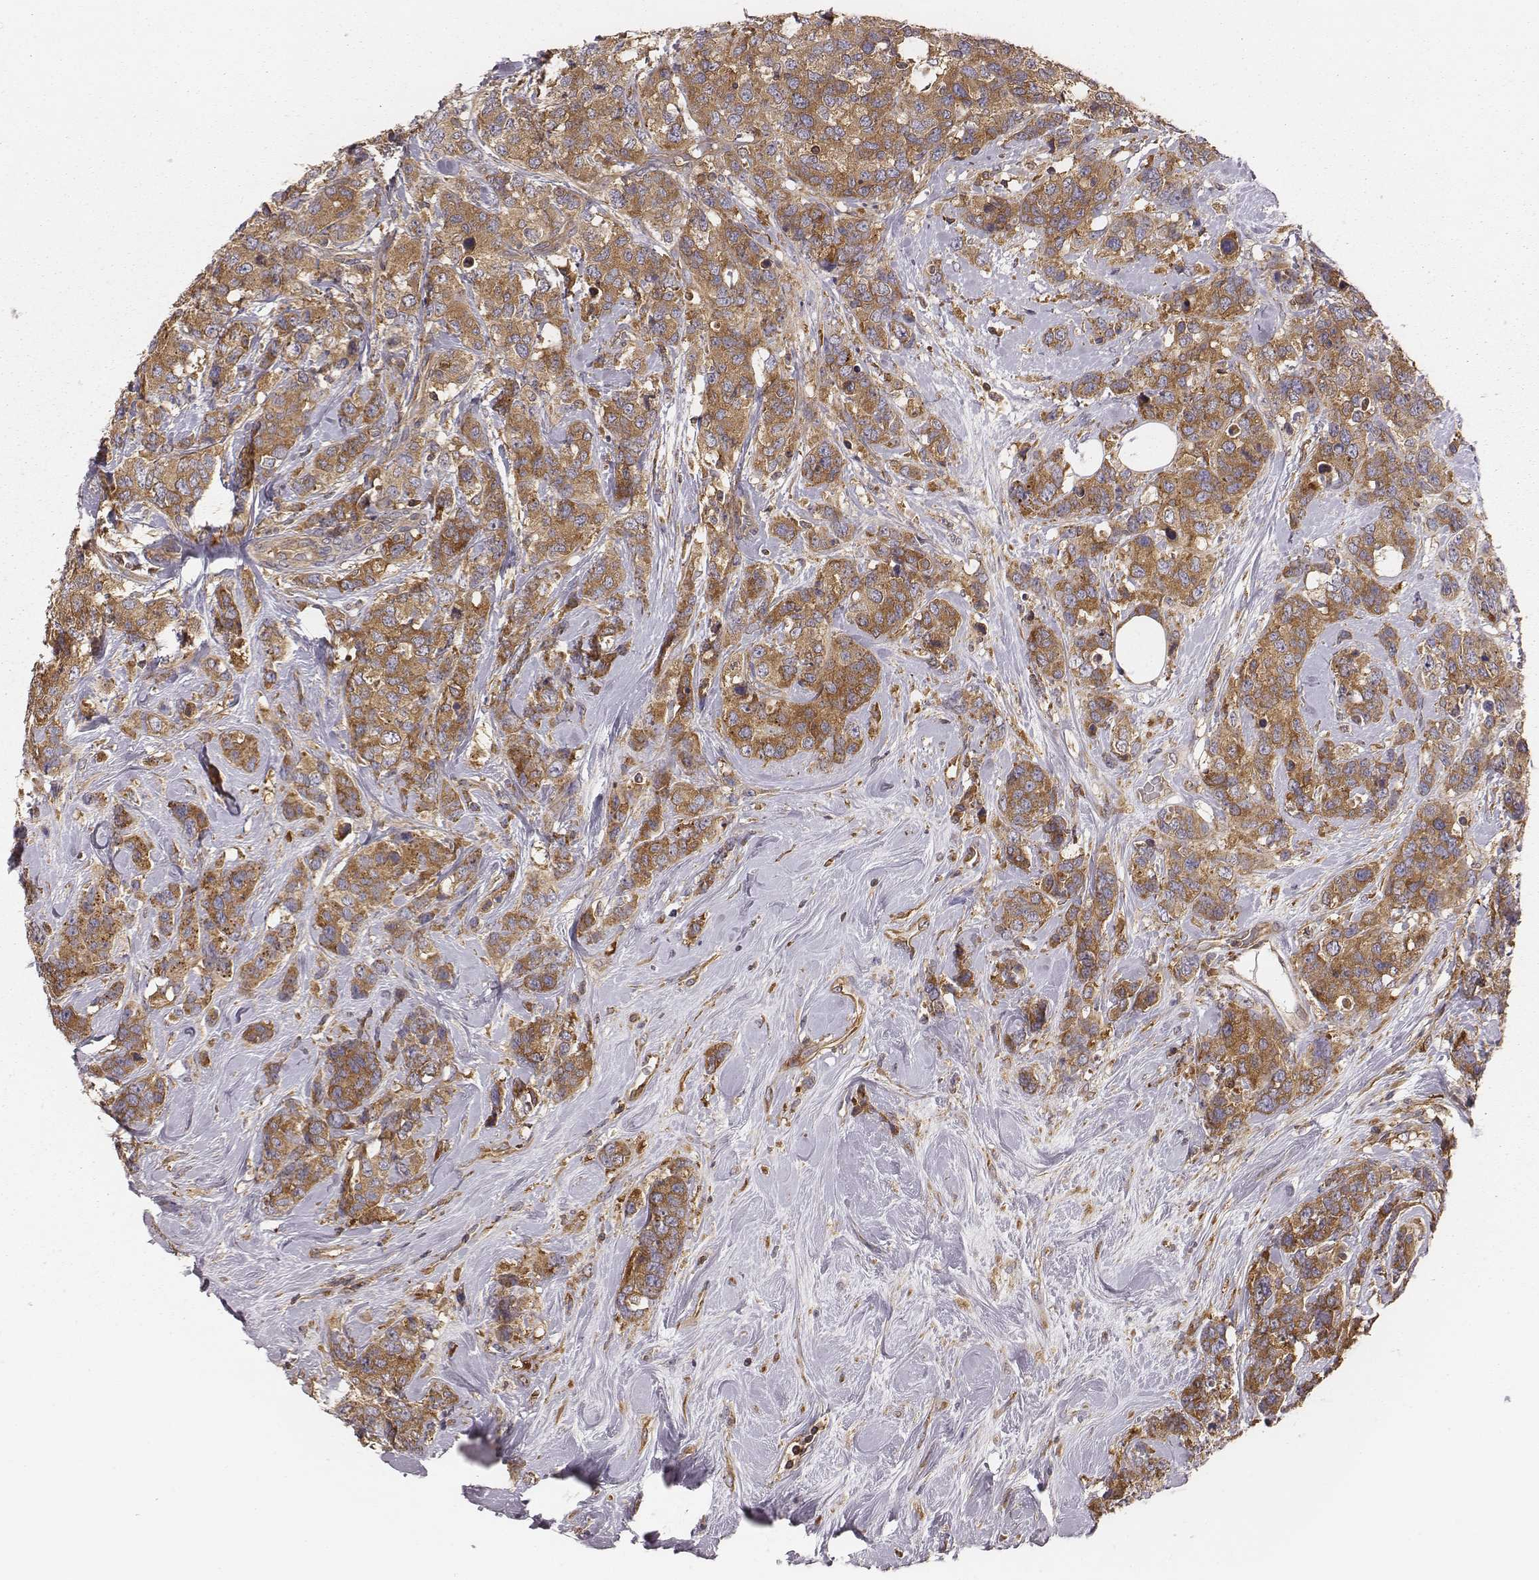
{"staining": {"intensity": "moderate", "quantity": ">75%", "location": "cytoplasmic/membranous"}, "tissue": "breast cancer", "cell_type": "Tumor cells", "image_type": "cancer", "snomed": [{"axis": "morphology", "description": "Lobular carcinoma"}, {"axis": "topography", "description": "Breast"}], "caption": "Breast cancer stained with IHC displays moderate cytoplasmic/membranous staining in approximately >75% of tumor cells.", "gene": "CAD", "patient": {"sex": "female", "age": 59}}